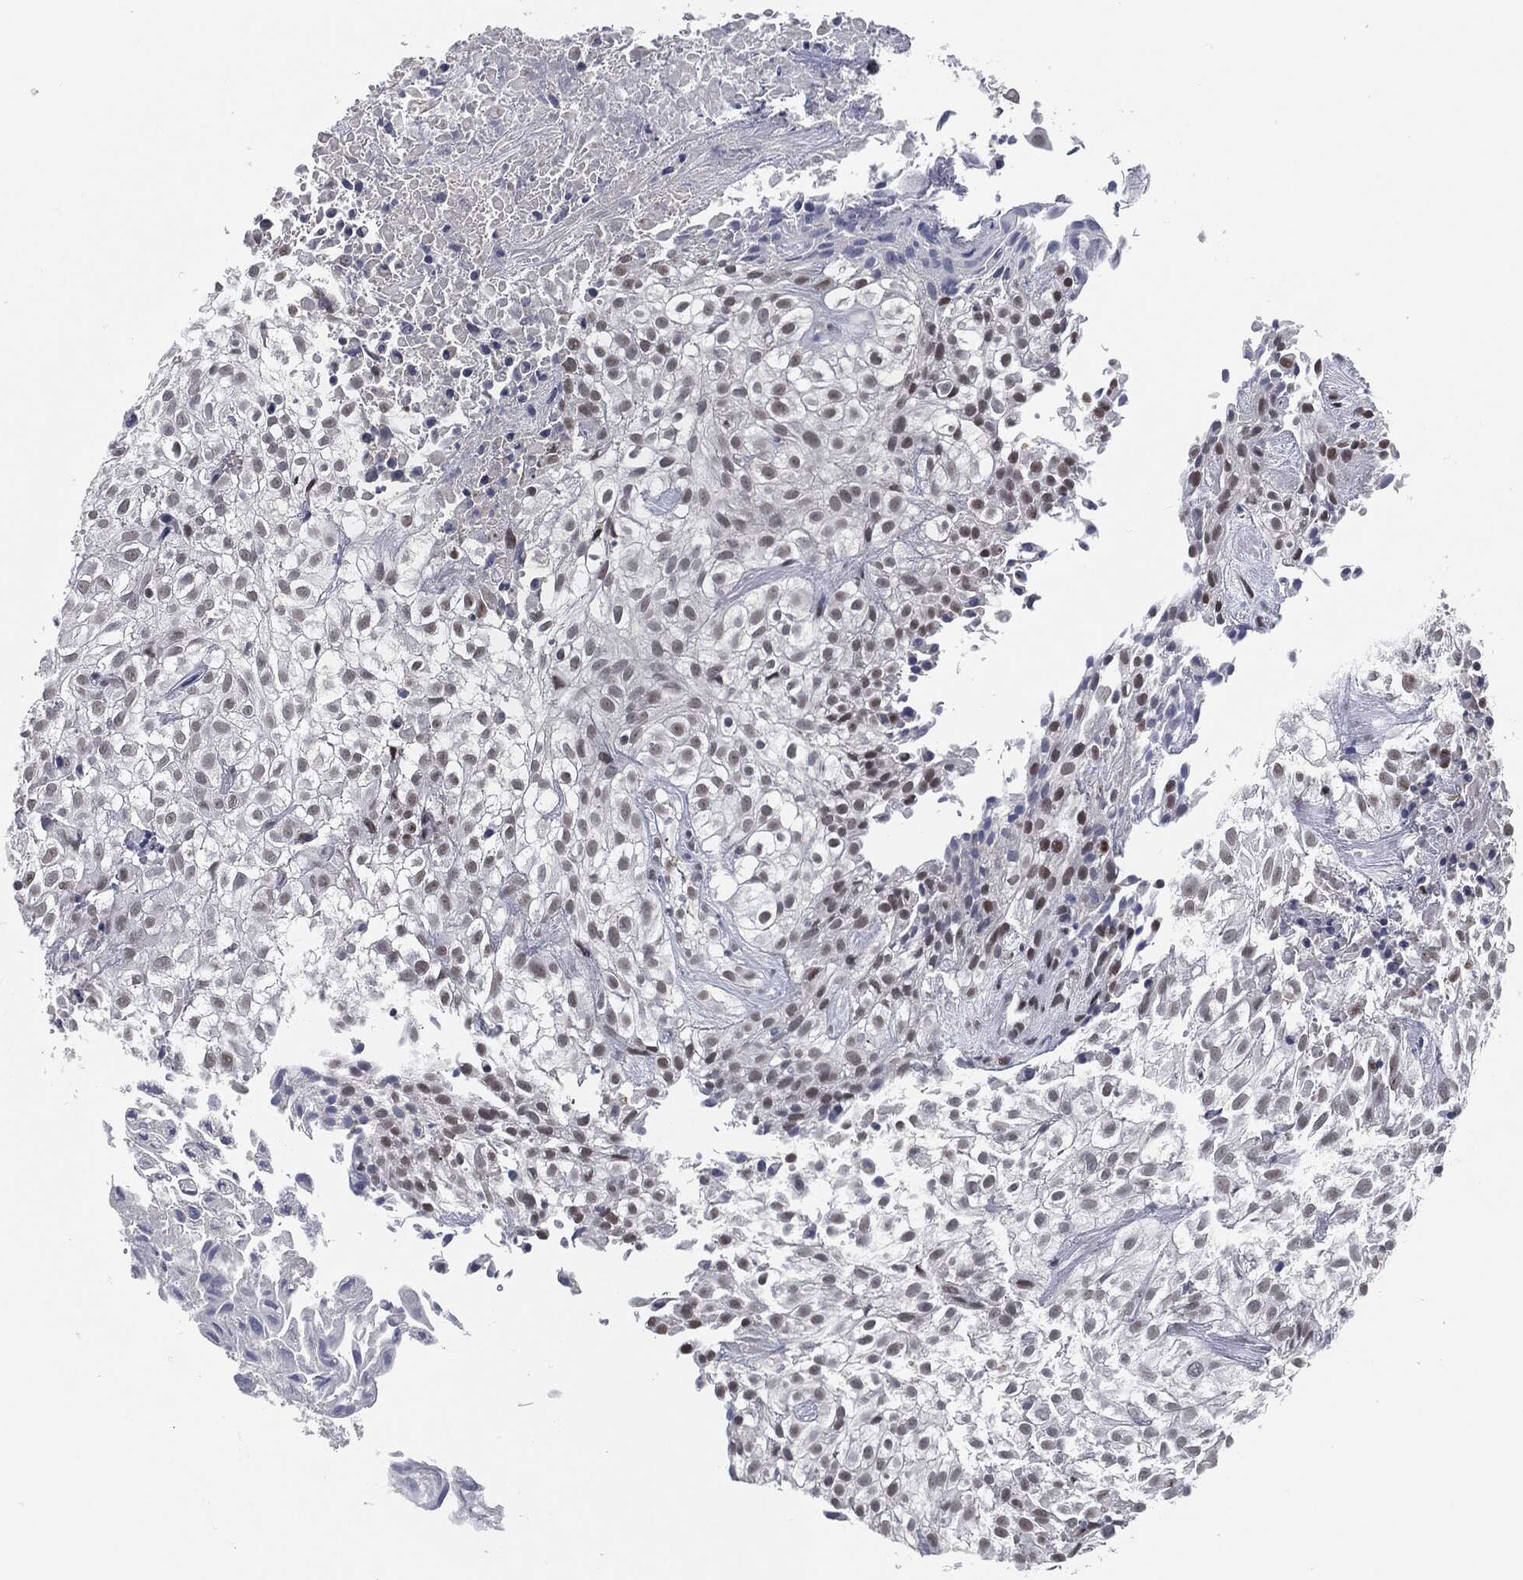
{"staining": {"intensity": "negative", "quantity": "none", "location": "none"}, "tissue": "urothelial cancer", "cell_type": "Tumor cells", "image_type": "cancer", "snomed": [{"axis": "morphology", "description": "Urothelial carcinoma, High grade"}, {"axis": "topography", "description": "Urinary bladder"}], "caption": "A high-resolution image shows immunohistochemistry (IHC) staining of urothelial cancer, which demonstrates no significant positivity in tumor cells.", "gene": "ANXA1", "patient": {"sex": "male", "age": 56}}